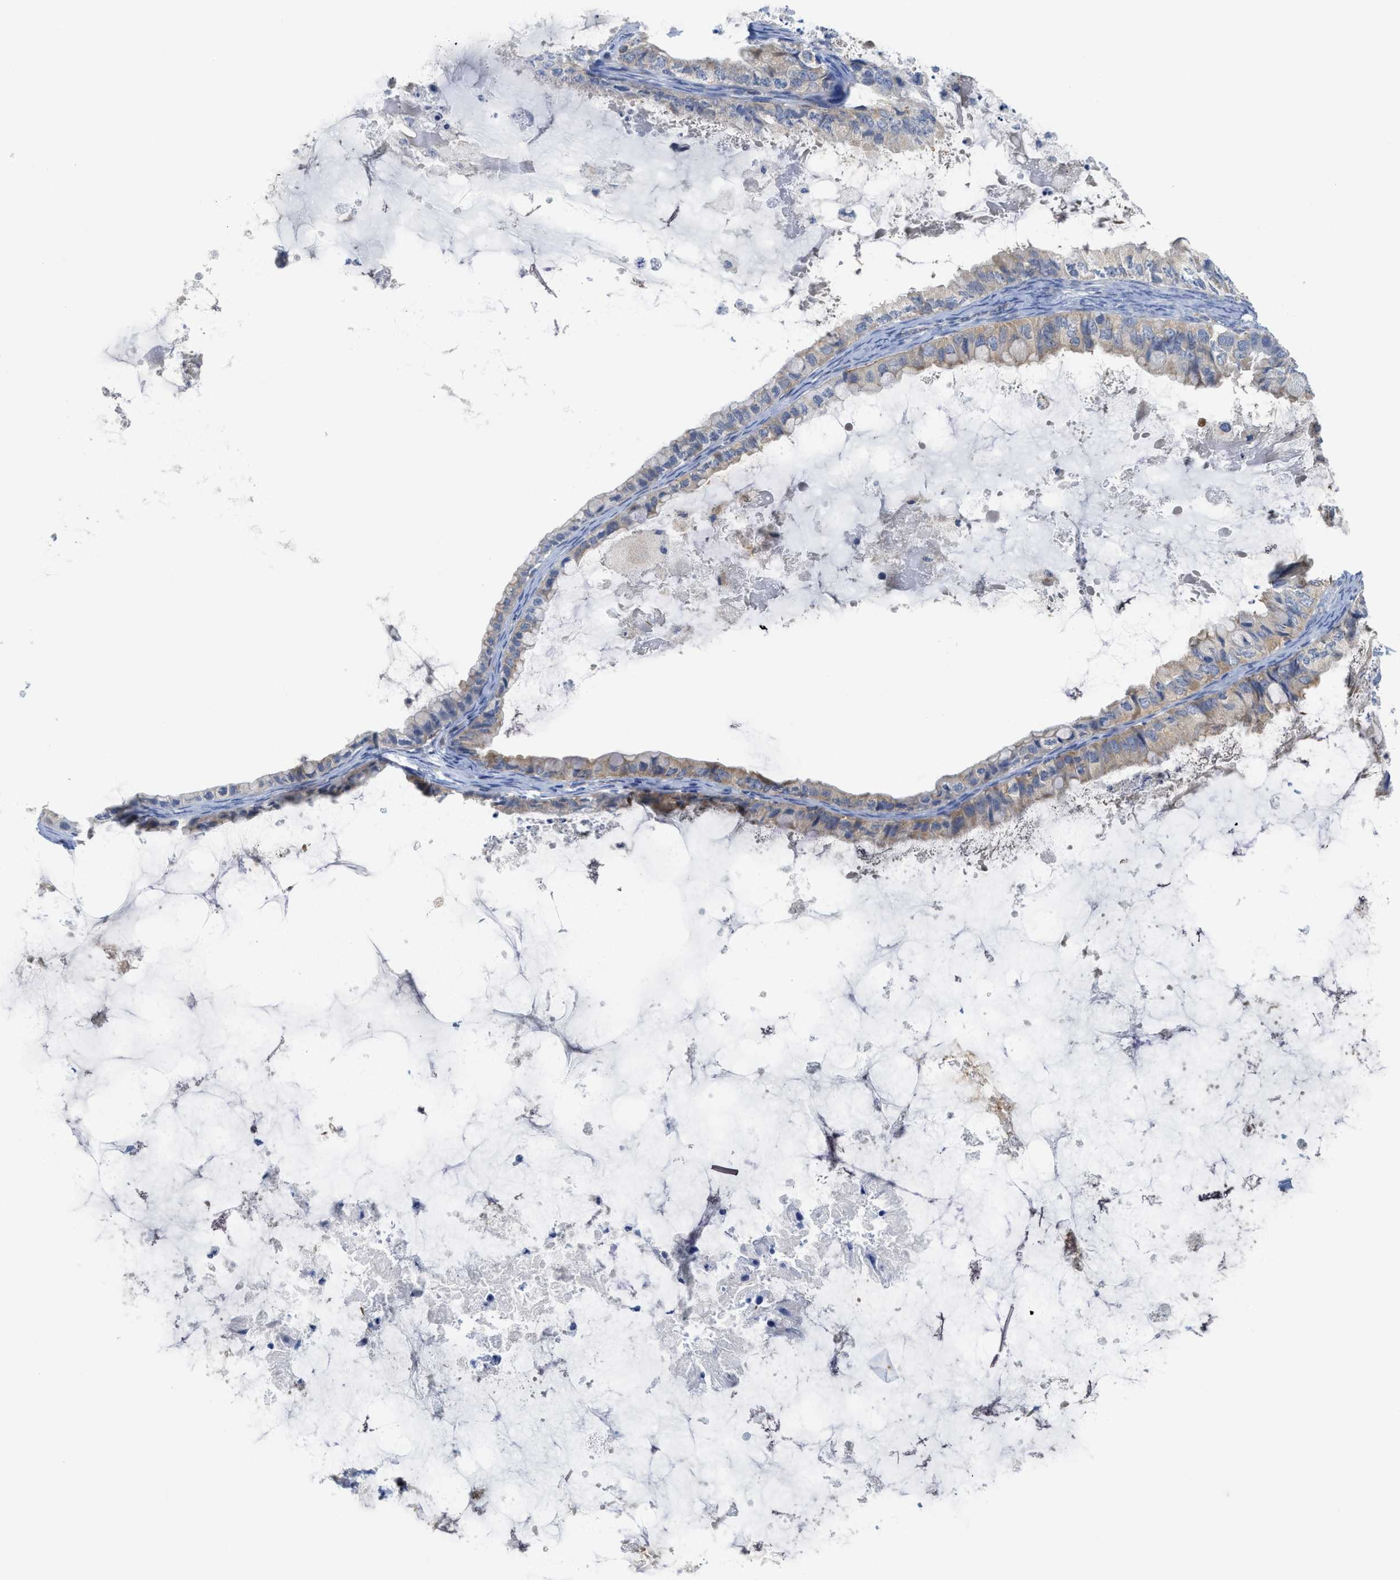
{"staining": {"intensity": "weak", "quantity": "<25%", "location": "cytoplasmic/membranous"}, "tissue": "ovarian cancer", "cell_type": "Tumor cells", "image_type": "cancer", "snomed": [{"axis": "morphology", "description": "Cystadenocarcinoma, mucinous, NOS"}, {"axis": "topography", "description": "Ovary"}], "caption": "Protein analysis of ovarian mucinous cystadenocarcinoma shows no significant staining in tumor cells.", "gene": "GATD3", "patient": {"sex": "female", "age": 80}}